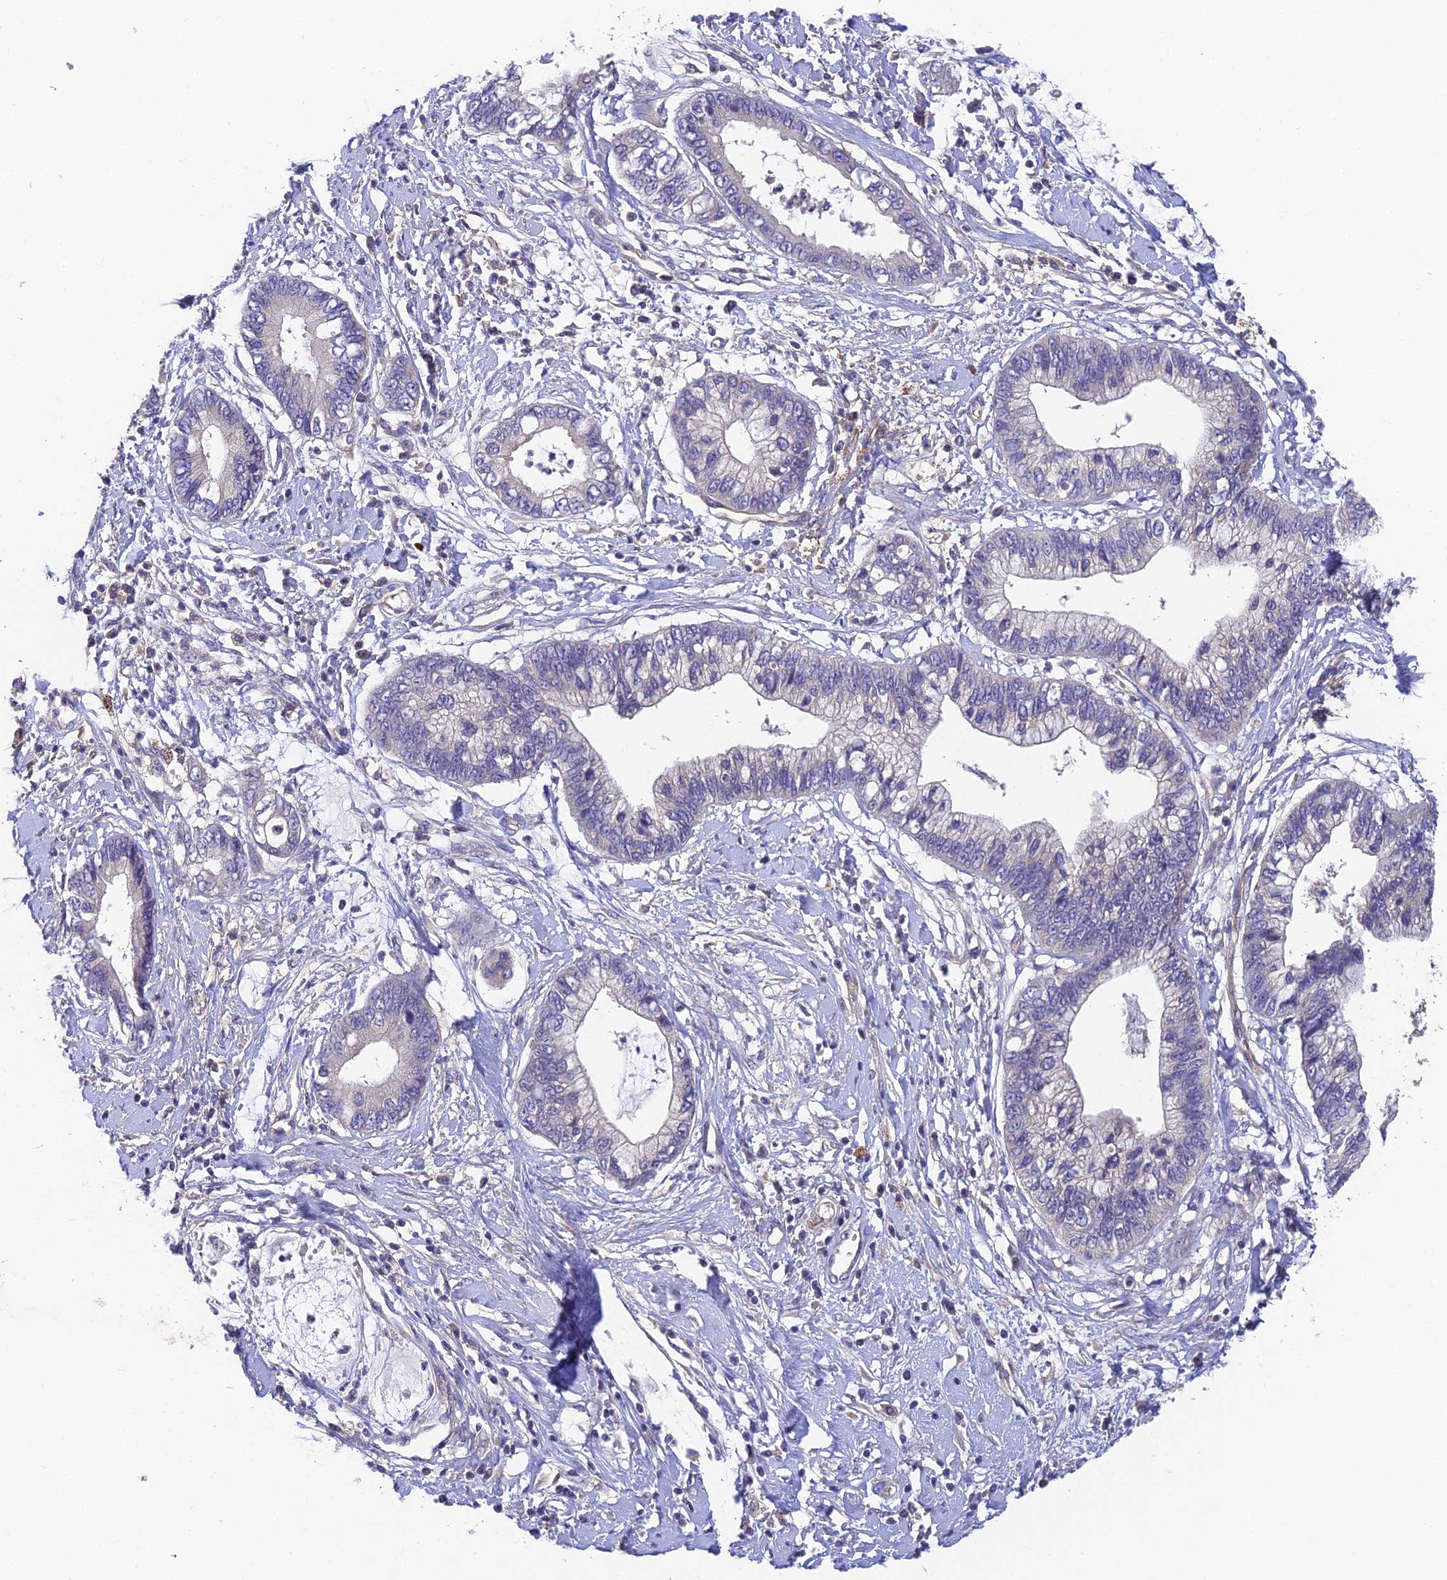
{"staining": {"intensity": "negative", "quantity": "none", "location": "none"}, "tissue": "cervical cancer", "cell_type": "Tumor cells", "image_type": "cancer", "snomed": [{"axis": "morphology", "description": "Adenocarcinoma, NOS"}, {"axis": "topography", "description": "Cervix"}], "caption": "Cervical cancer was stained to show a protein in brown. There is no significant staining in tumor cells. (Brightfield microscopy of DAB immunohistochemistry at high magnification).", "gene": "ADAMTS13", "patient": {"sex": "female", "age": 44}}